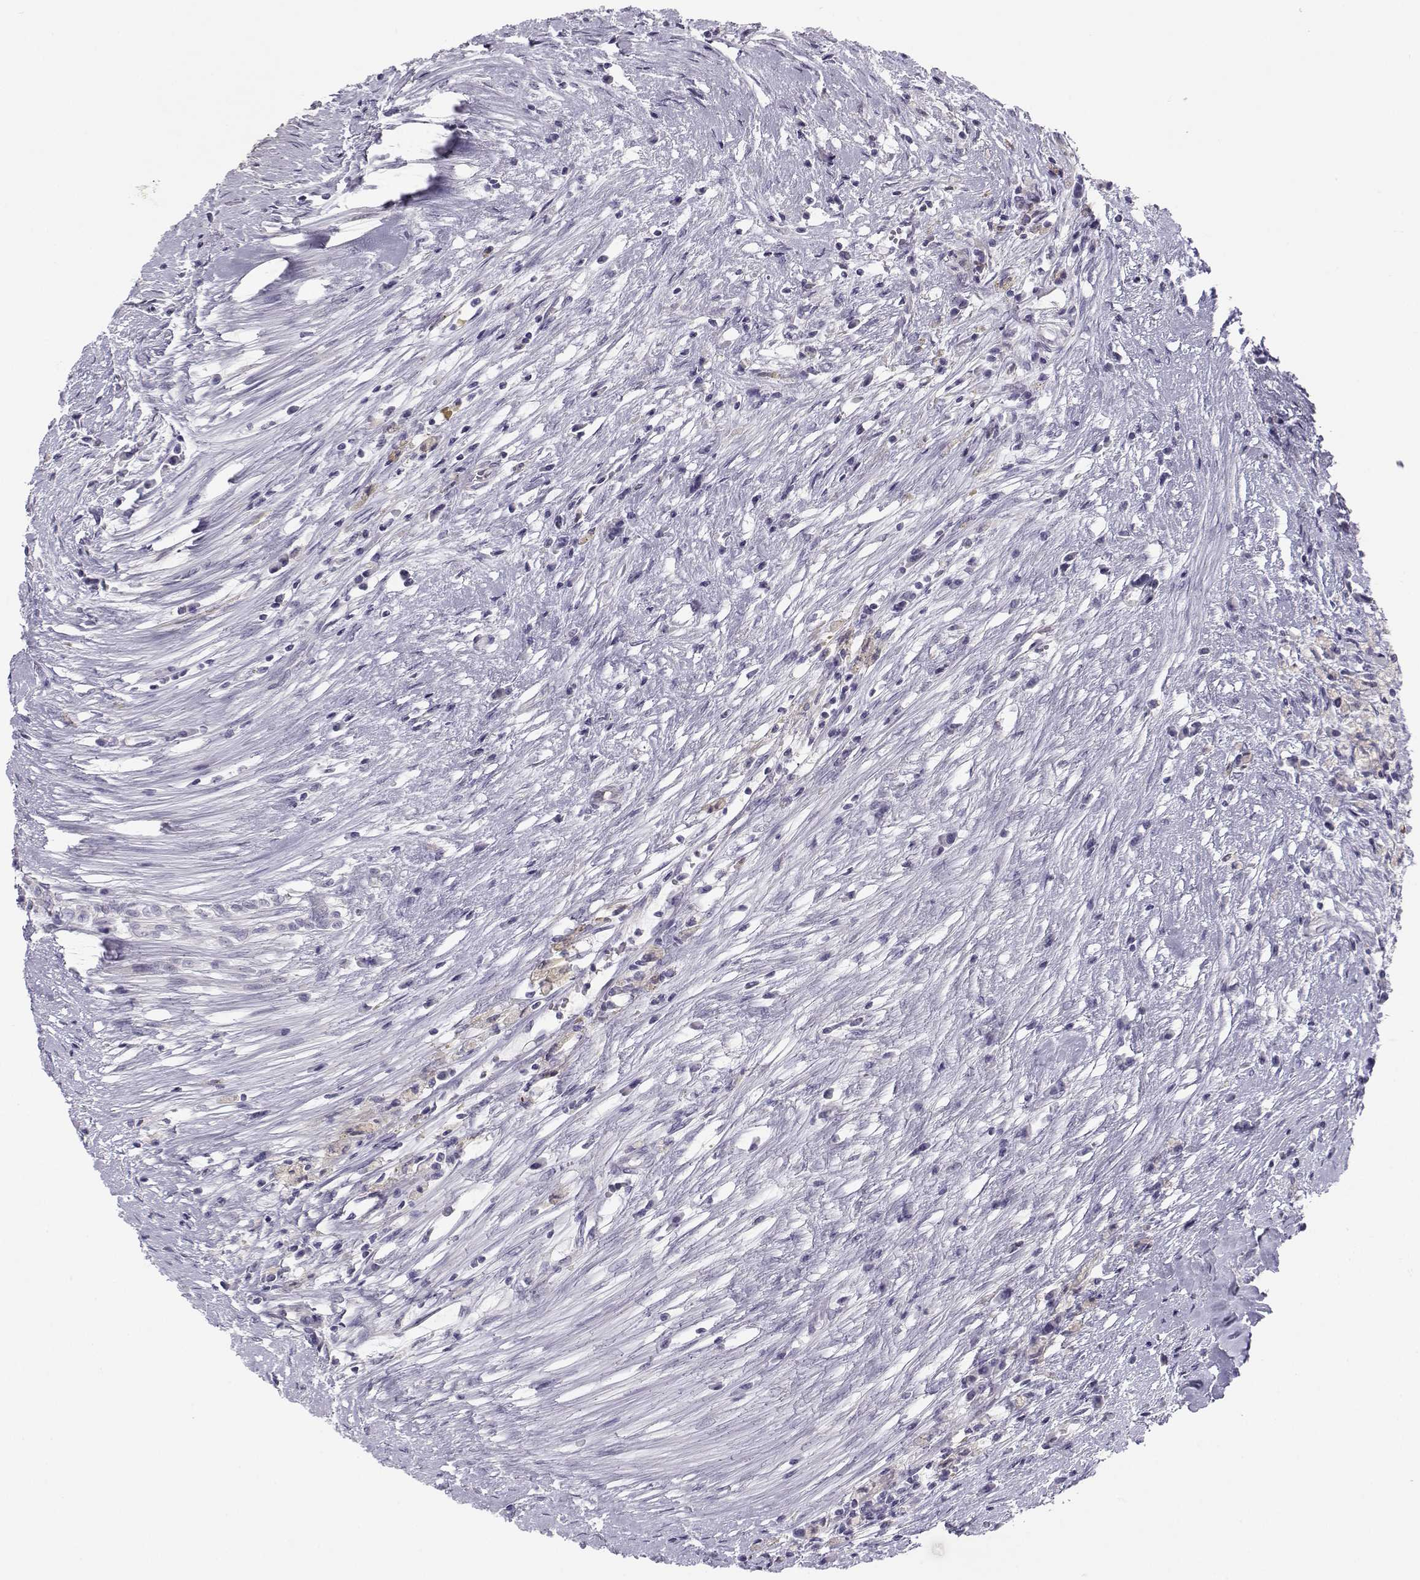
{"staining": {"intensity": "negative", "quantity": "none", "location": "none"}, "tissue": "testis cancer", "cell_type": "Tumor cells", "image_type": "cancer", "snomed": [{"axis": "morphology", "description": "Carcinoma, Embryonal, NOS"}, {"axis": "topography", "description": "Testis"}], "caption": "IHC photomicrograph of neoplastic tissue: human embryonal carcinoma (testis) stained with DAB (3,3'-diaminobenzidine) shows no significant protein expression in tumor cells.", "gene": "KCNMB4", "patient": {"sex": "male", "age": 37}}